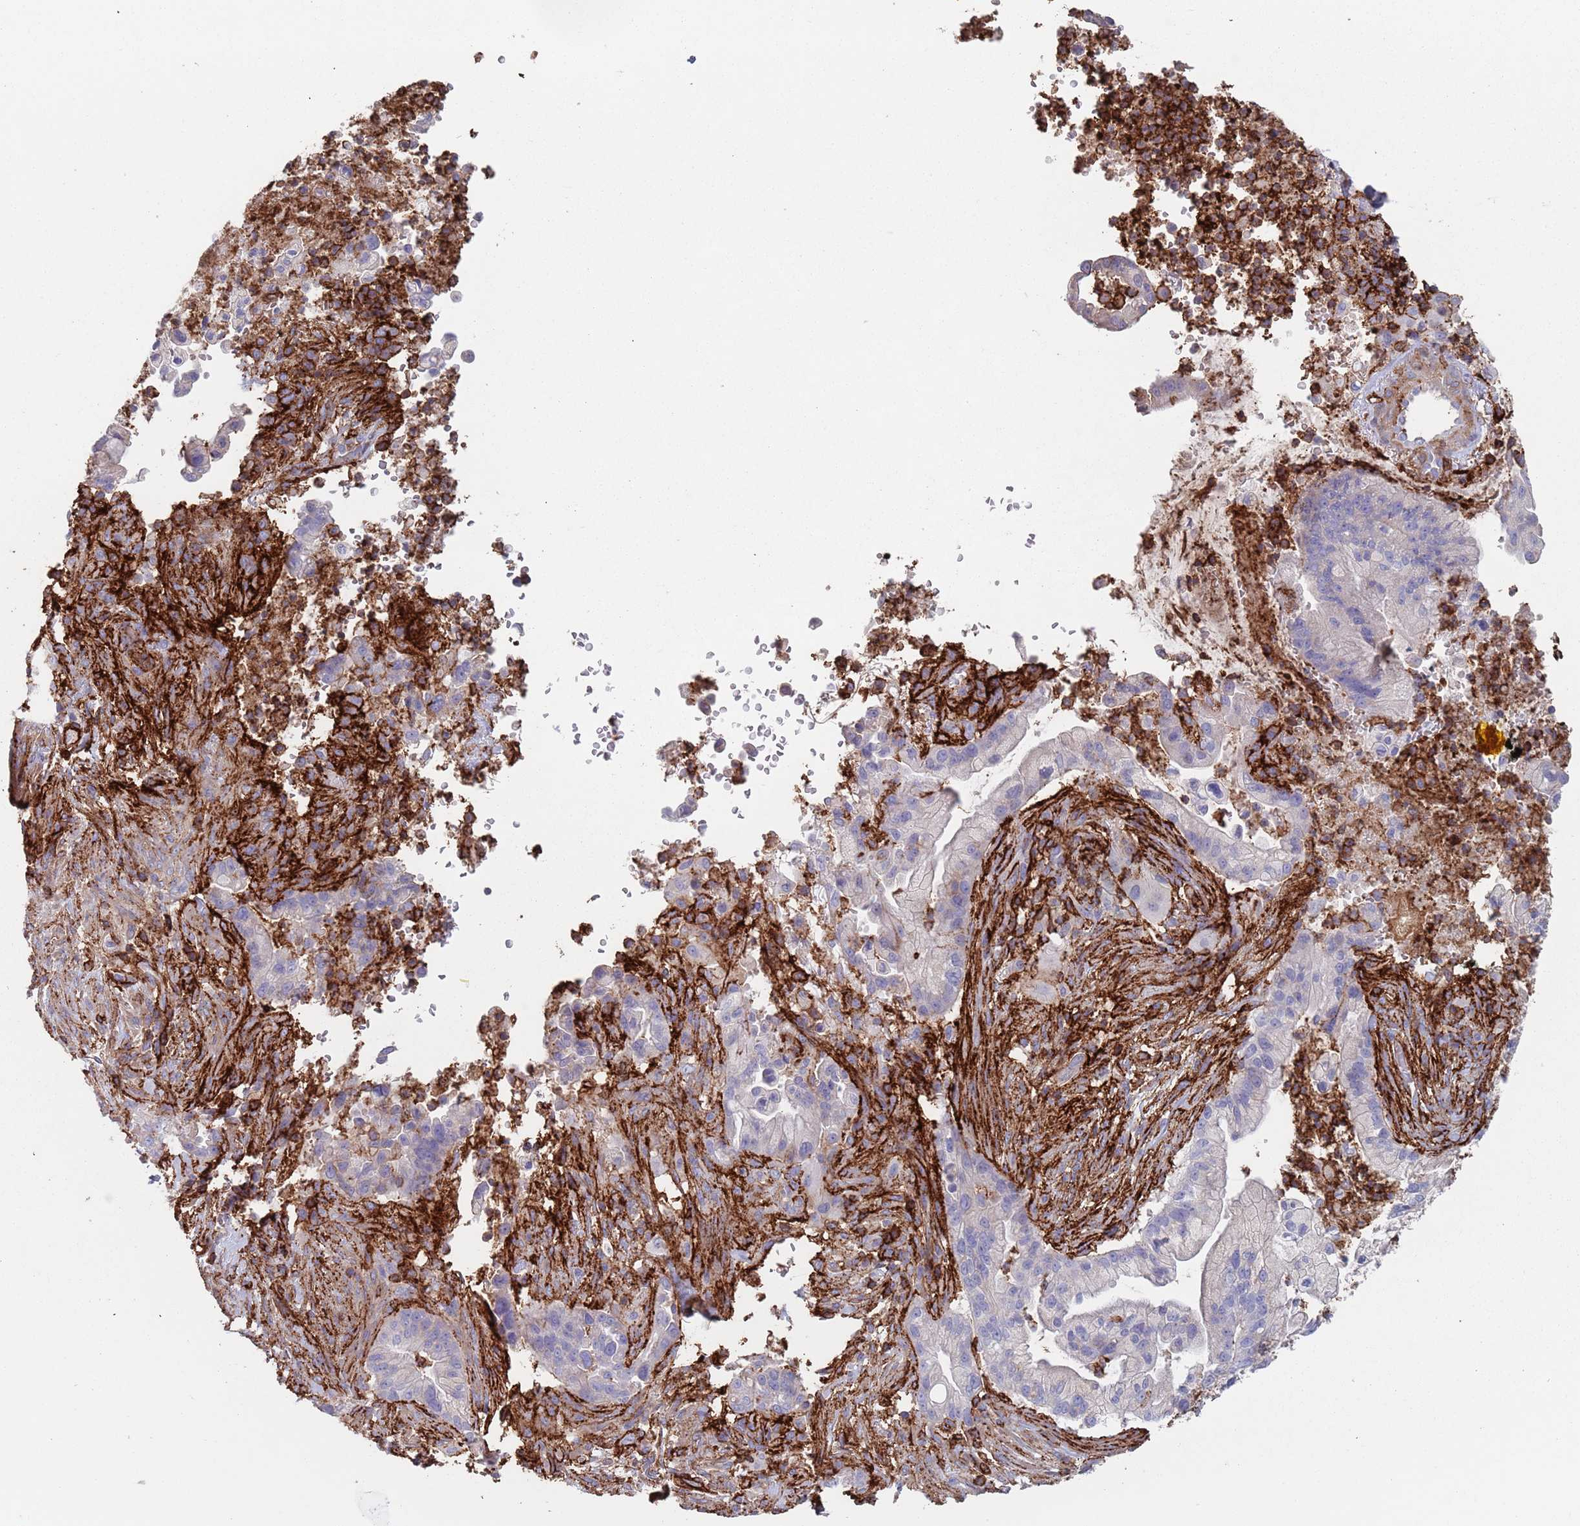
{"staining": {"intensity": "negative", "quantity": "none", "location": "none"}, "tissue": "pancreatic cancer", "cell_type": "Tumor cells", "image_type": "cancer", "snomed": [{"axis": "morphology", "description": "Adenocarcinoma, NOS"}, {"axis": "topography", "description": "Pancreas"}], "caption": "Immunohistochemistry histopathology image of pancreatic cancer stained for a protein (brown), which shows no staining in tumor cells.", "gene": "RNF144A", "patient": {"sex": "male", "age": 44}}